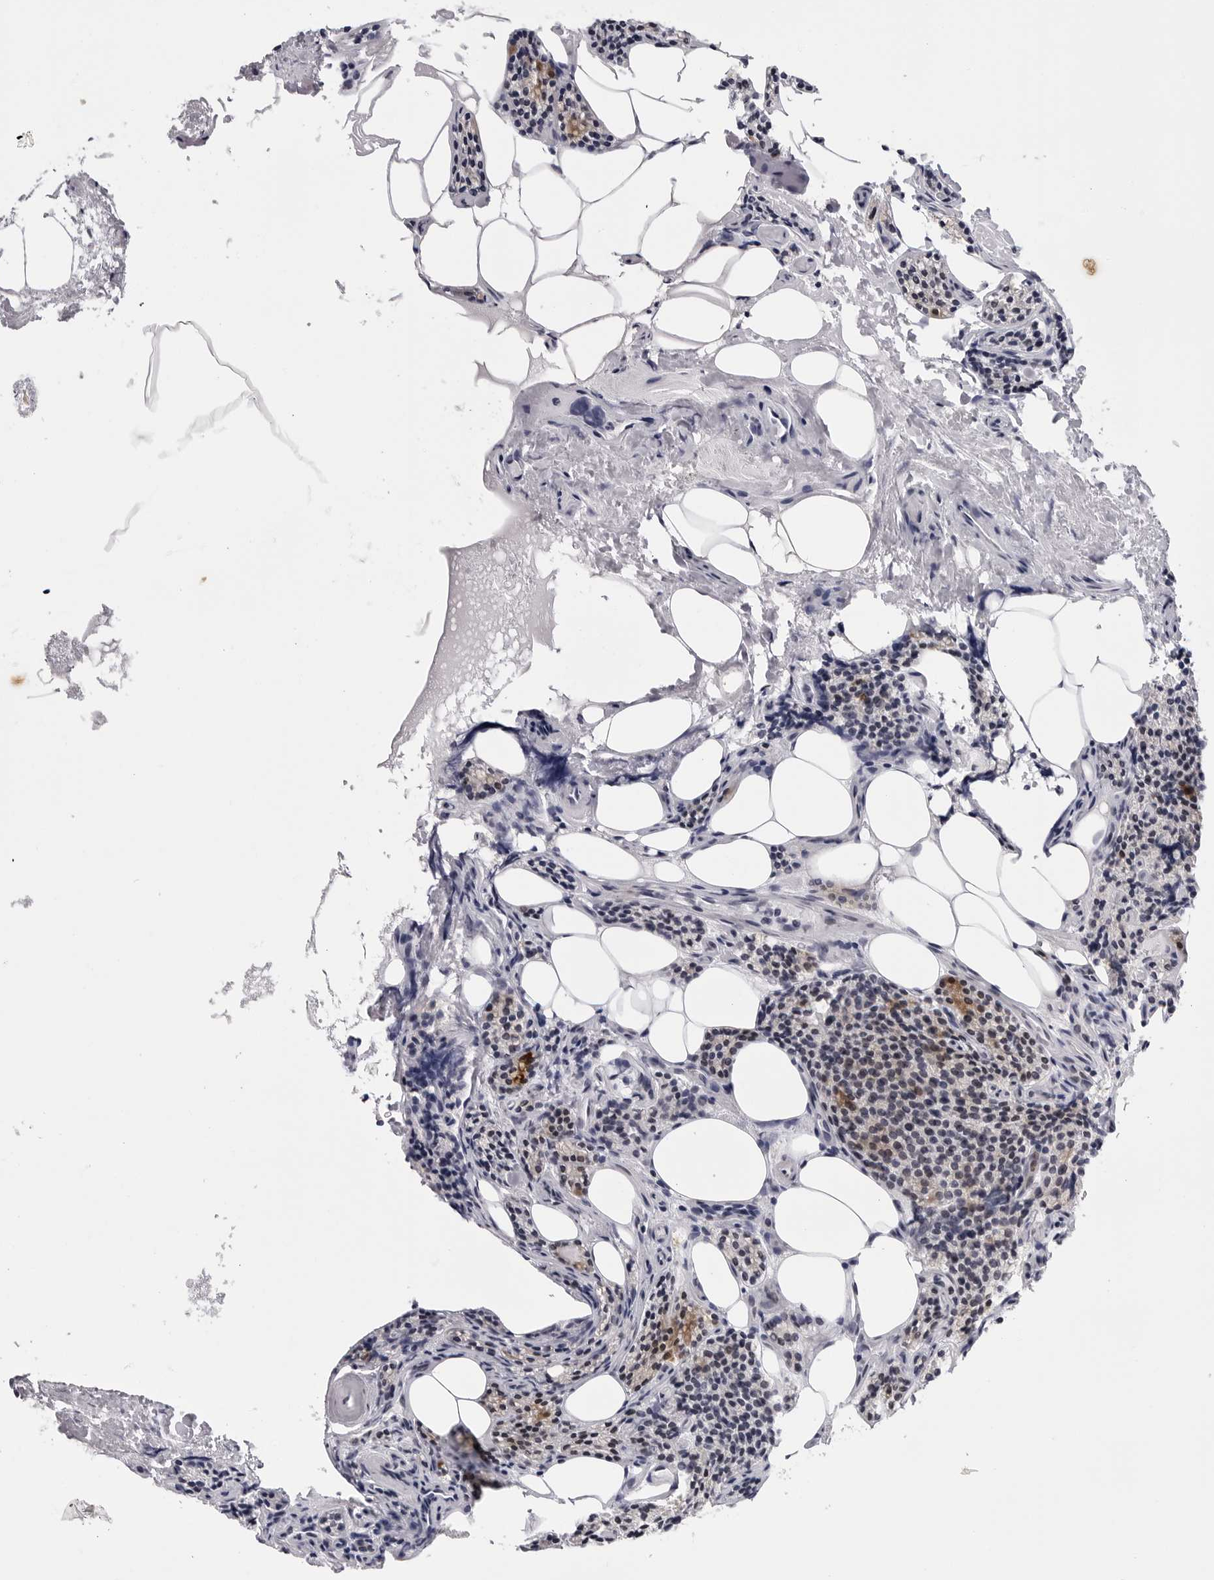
{"staining": {"intensity": "moderate", "quantity": "25%-75%", "location": "cytoplasmic/membranous,nuclear"}, "tissue": "parathyroid gland", "cell_type": "Glandular cells", "image_type": "normal", "snomed": [{"axis": "morphology", "description": "Normal tissue, NOS"}, {"axis": "topography", "description": "Parathyroid gland"}], "caption": "IHC (DAB (3,3'-diaminobenzidine)) staining of benign human parathyroid gland displays moderate cytoplasmic/membranous,nuclear protein positivity in approximately 25%-75% of glandular cells.", "gene": "CDK20", "patient": {"sex": "female", "age": 71}}